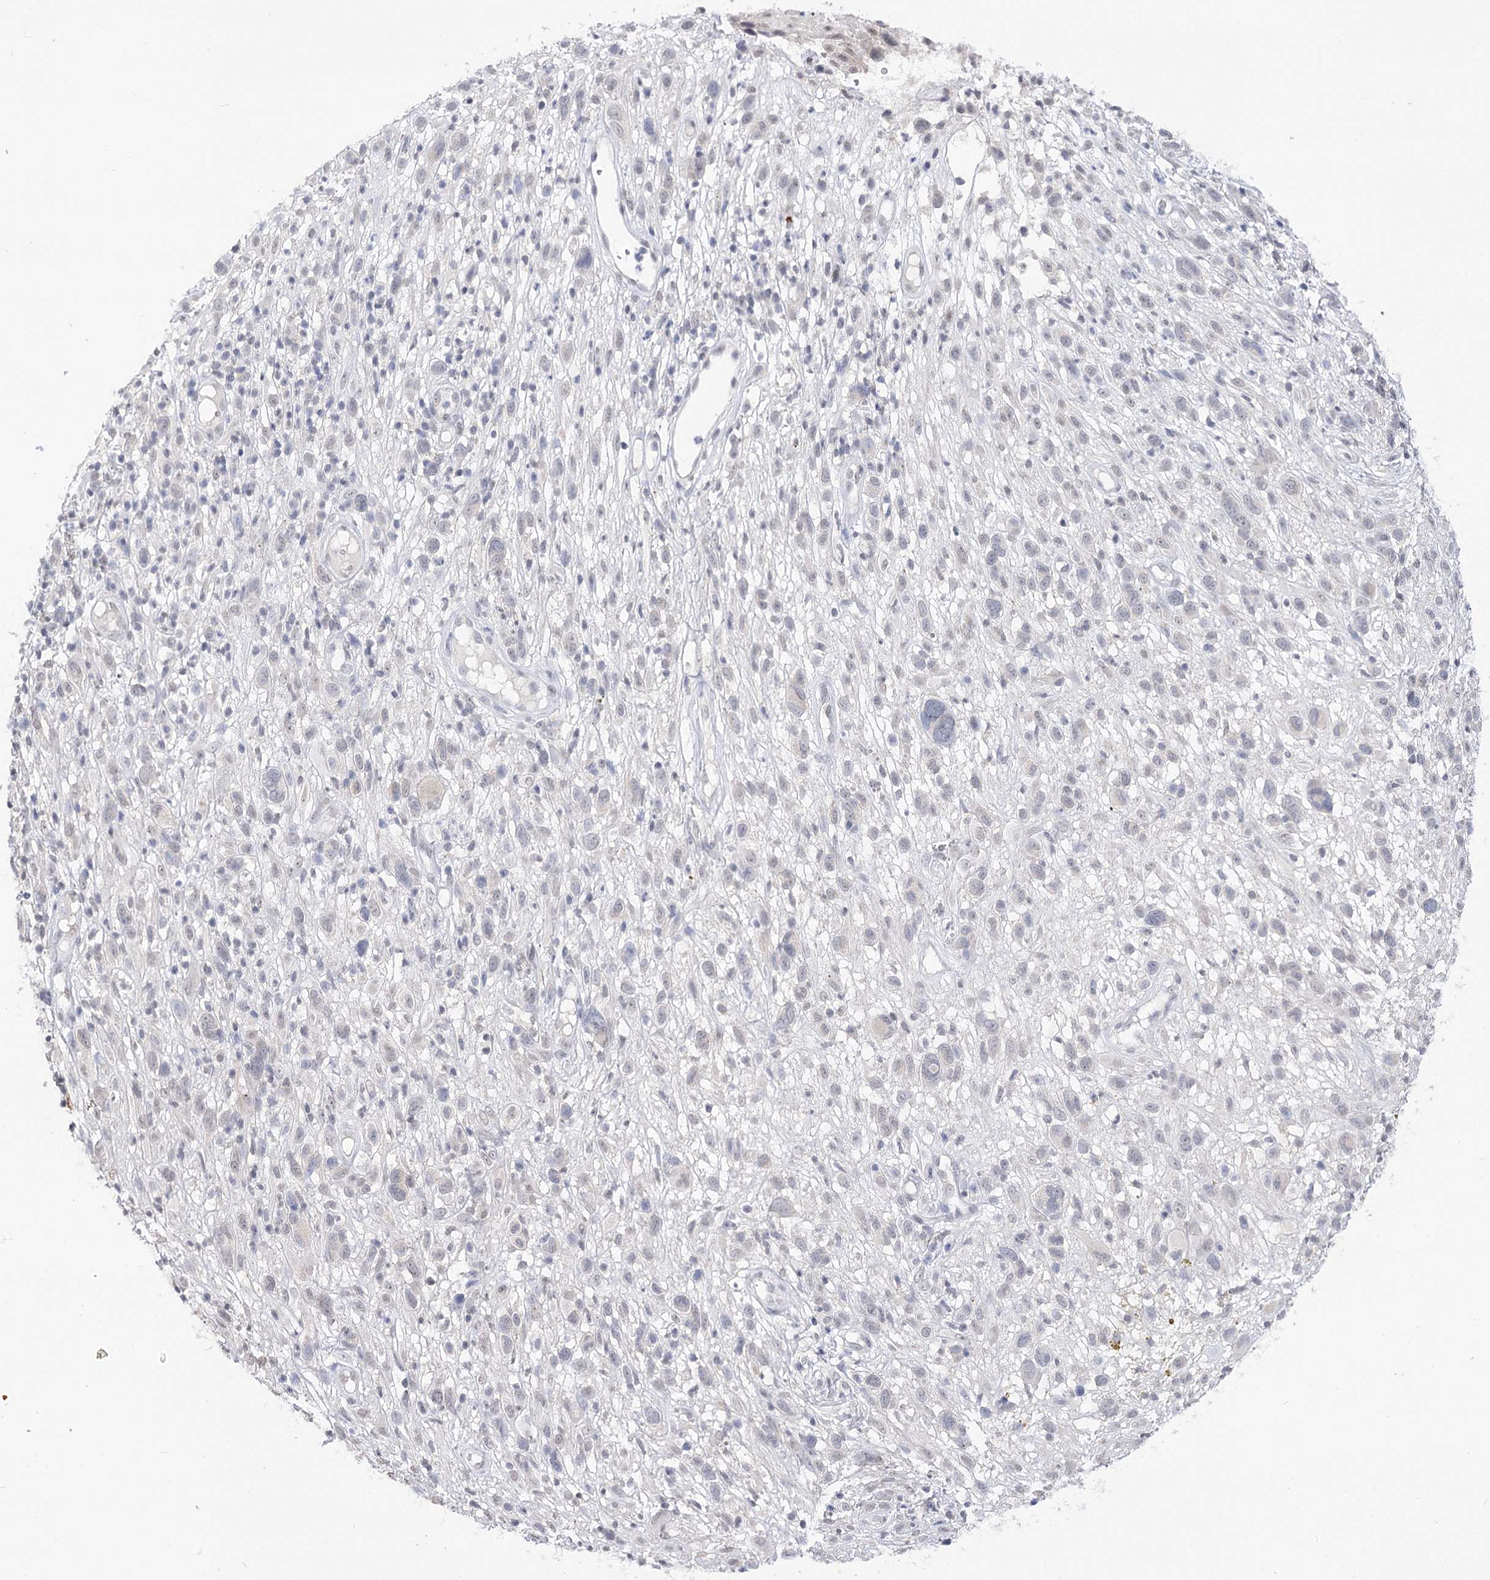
{"staining": {"intensity": "negative", "quantity": "none", "location": "none"}, "tissue": "melanoma", "cell_type": "Tumor cells", "image_type": "cancer", "snomed": [{"axis": "morphology", "description": "Malignant melanoma, NOS"}, {"axis": "topography", "description": "Skin of trunk"}], "caption": "The IHC photomicrograph has no significant expression in tumor cells of melanoma tissue.", "gene": "ATP10B", "patient": {"sex": "male", "age": 71}}